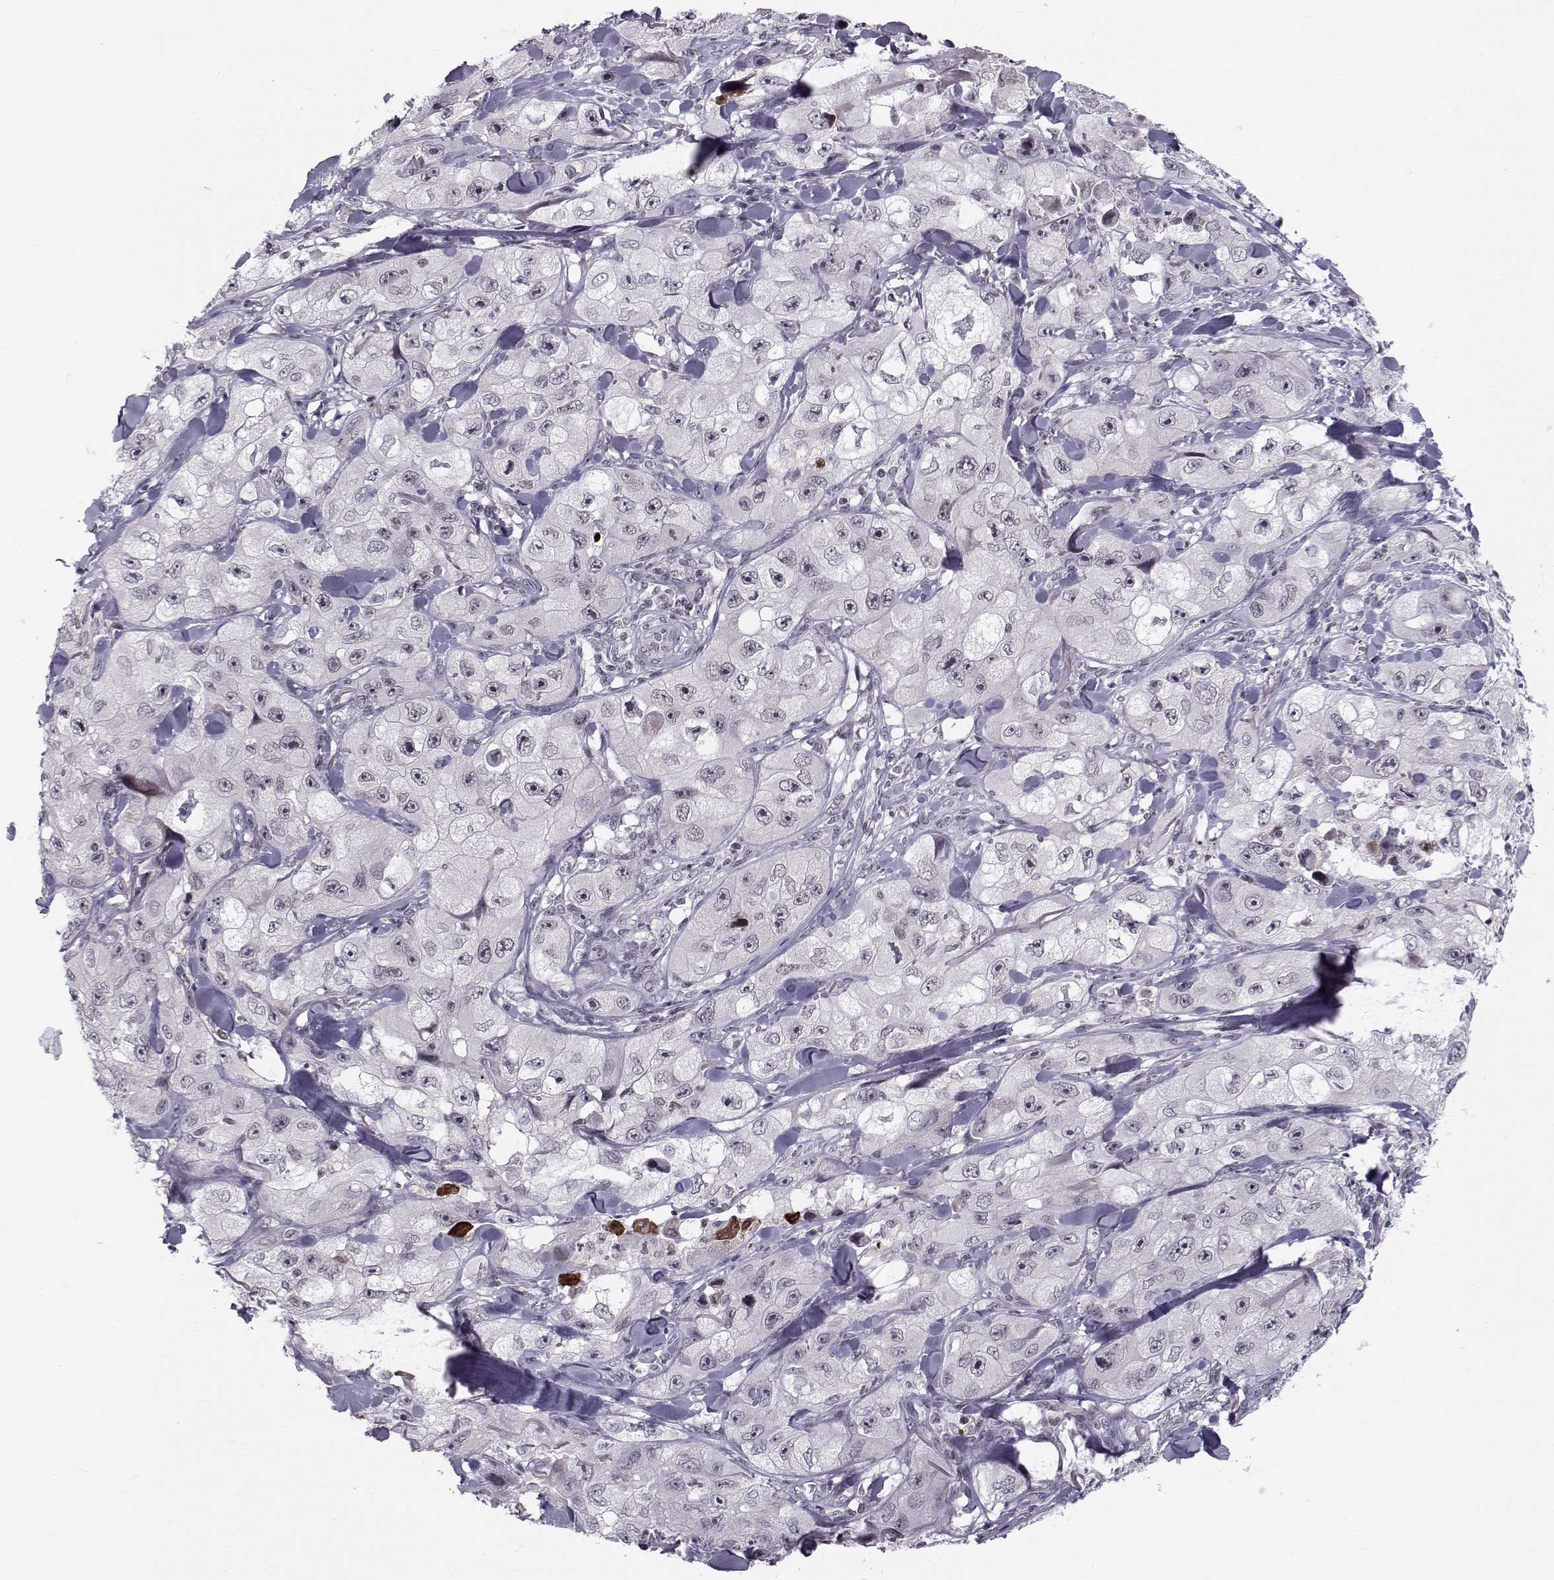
{"staining": {"intensity": "negative", "quantity": "none", "location": "none"}, "tissue": "skin cancer", "cell_type": "Tumor cells", "image_type": "cancer", "snomed": [{"axis": "morphology", "description": "Squamous cell carcinoma, NOS"}, {"axis": "topography", "description": "Skin"}, {"axis": "topography", "description": "Subcutis"}], "caption": "Skin squamous cell carcinoma stained for a protein using IHC reveals no staining tumor cells.", "gene": "MARCHF4", "patient": {"sex": "male", "age": 73}}